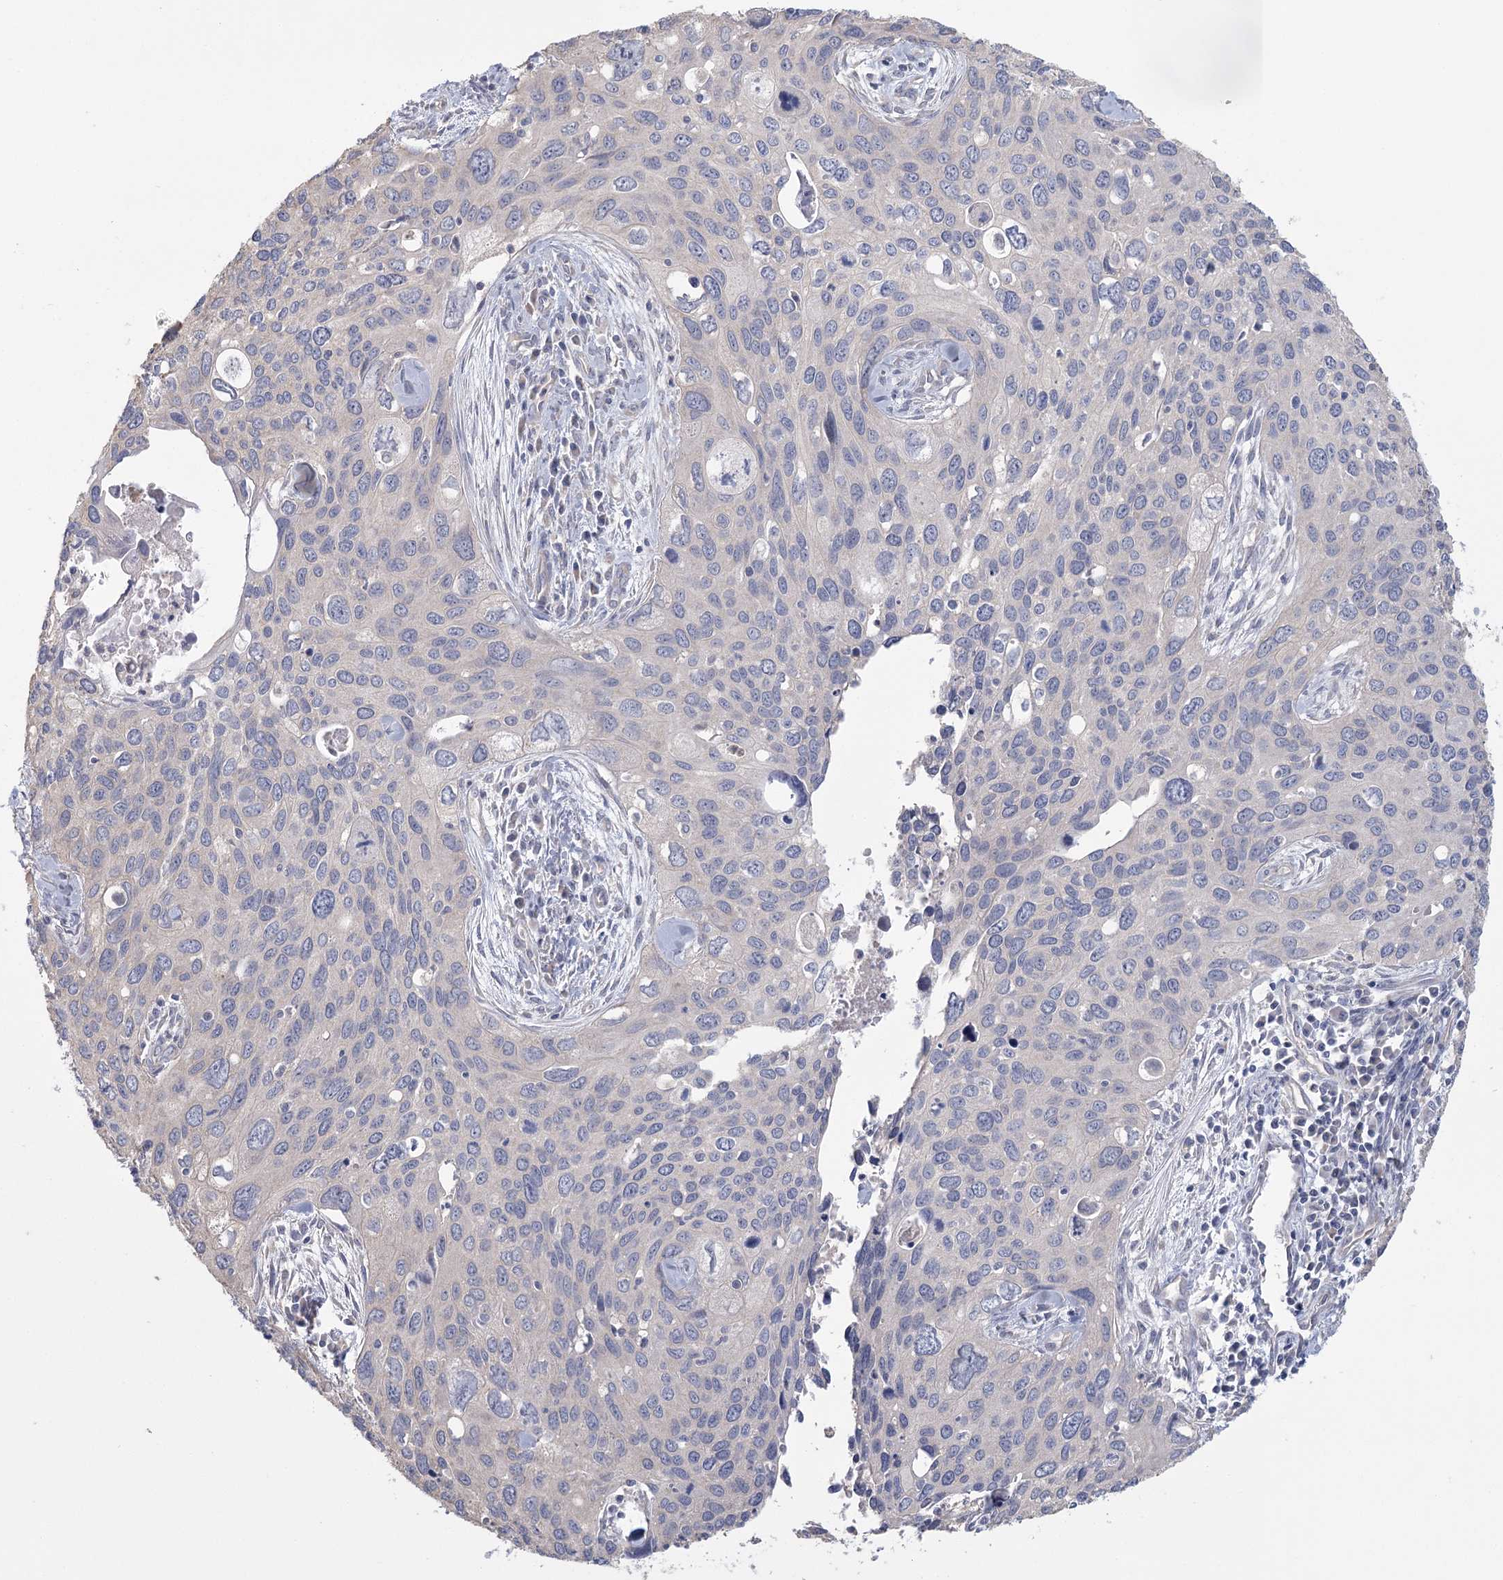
{"staining": {"intensity": "negative", "quantity": "none", "location": "none"}, "tissue": "cervical cancer", "cell_type": "Tumor cells", "image_type": "cancer", "snomed": [{"axis": "morphology", "description": "Squamous cell carcinoma, NOS"}, {"axis": "topography", "description": "Cervix"}], "caption": "A histopathology image of human cervical squamous cell carcinoma is negative for staining in tumor cells.", "gene": "CNTLN", "patient": {"sex": "female", "age": 55}}